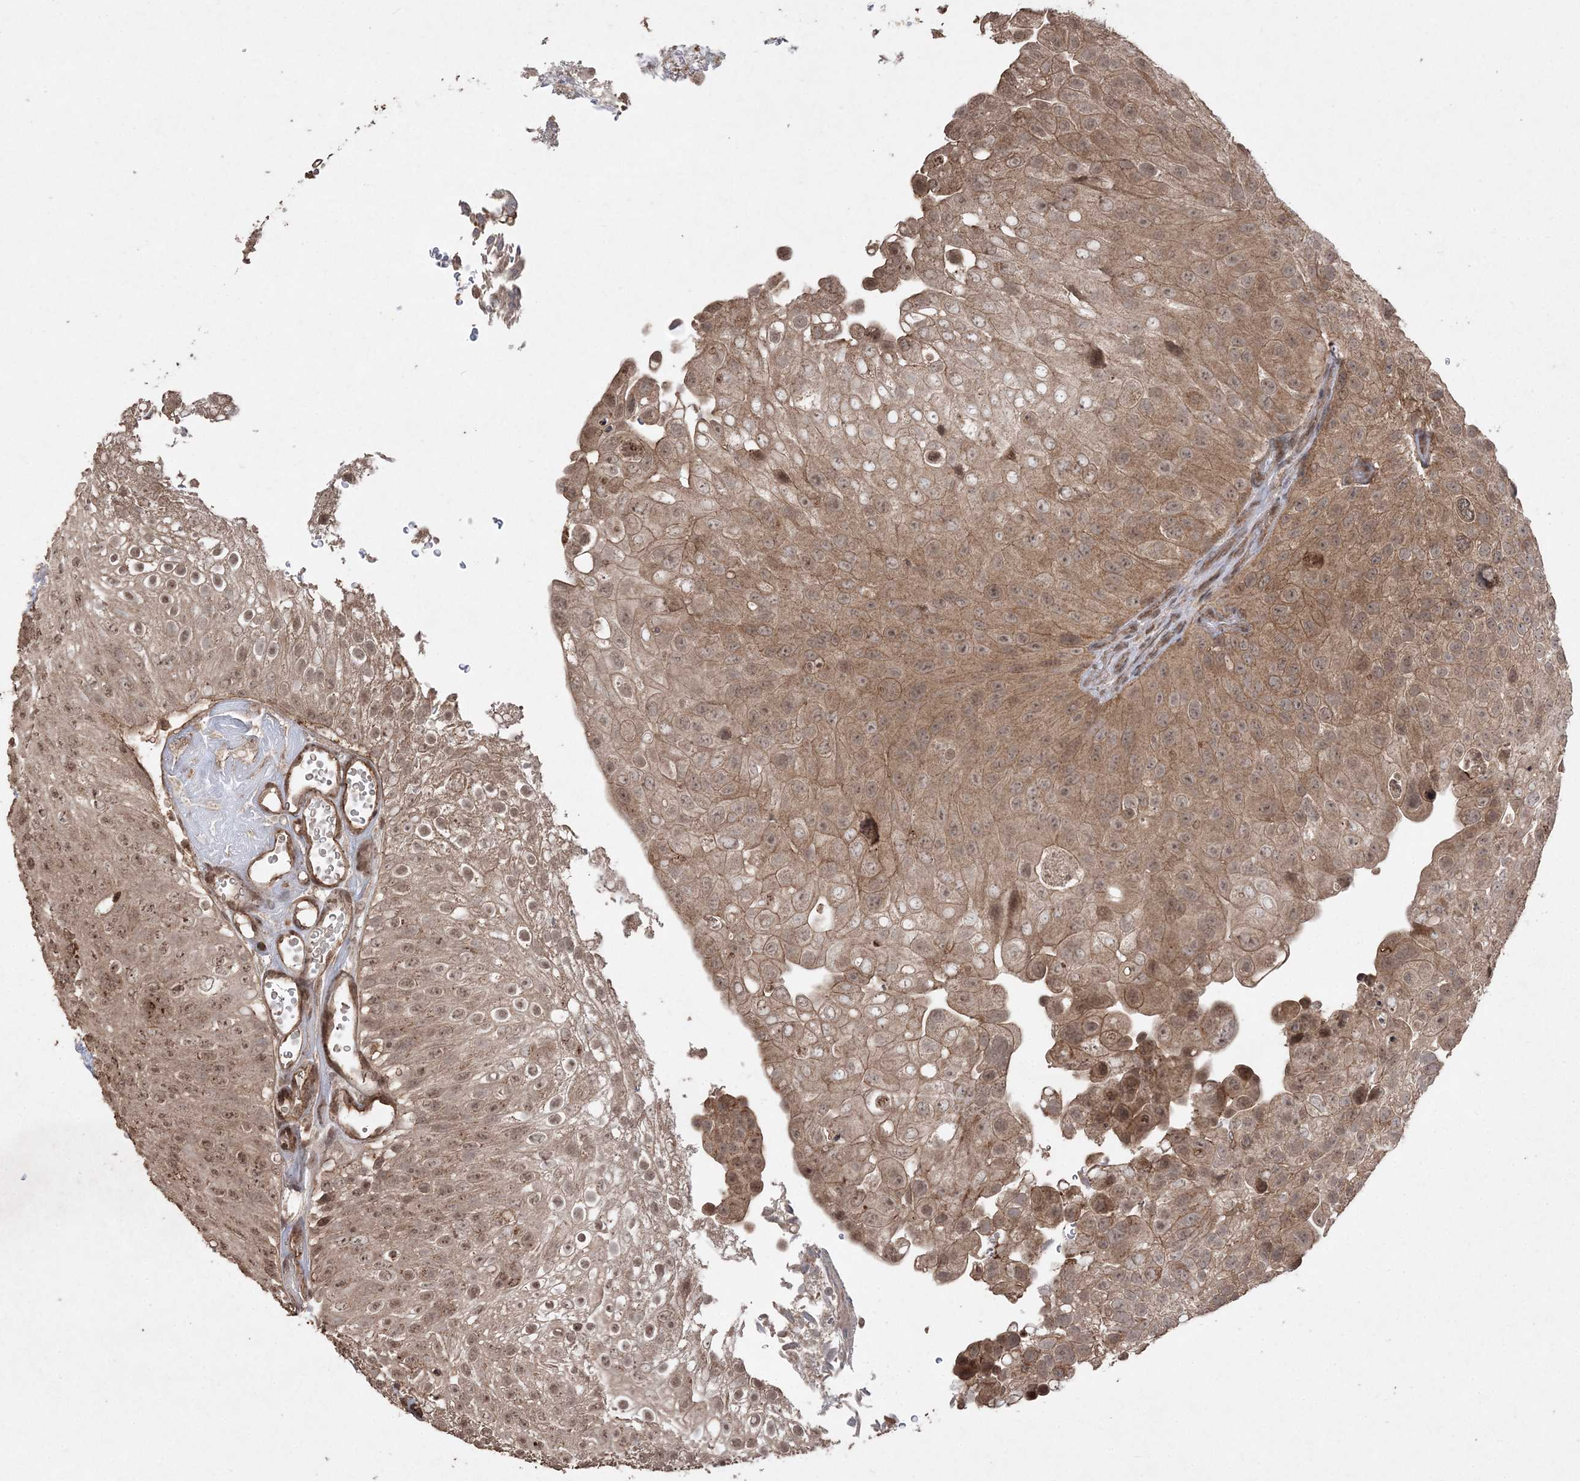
{"staining": {"intensity": "moderate", "quantity": ">75%", "location": "cytoplasmic/membranous,nuclear"}, "tissue": "urothelial cancer", "cell_type": "Tumor cells", "image_type": "cancer", "snomed": [{"axis": "morphology", "description": "Urothelial carcinoma, Low grade"}, {"axis": "topography", "description": "Urinary bladder"}], "caption": "This is an image of IHC staining of urothelial carcinoma (low-grade), which shows moderate positivity in the cytoplasmic/membranous and nuclear of tumor cells.", "gene": "EHHADH", "patient": {"sex": "male", "age": 78}}